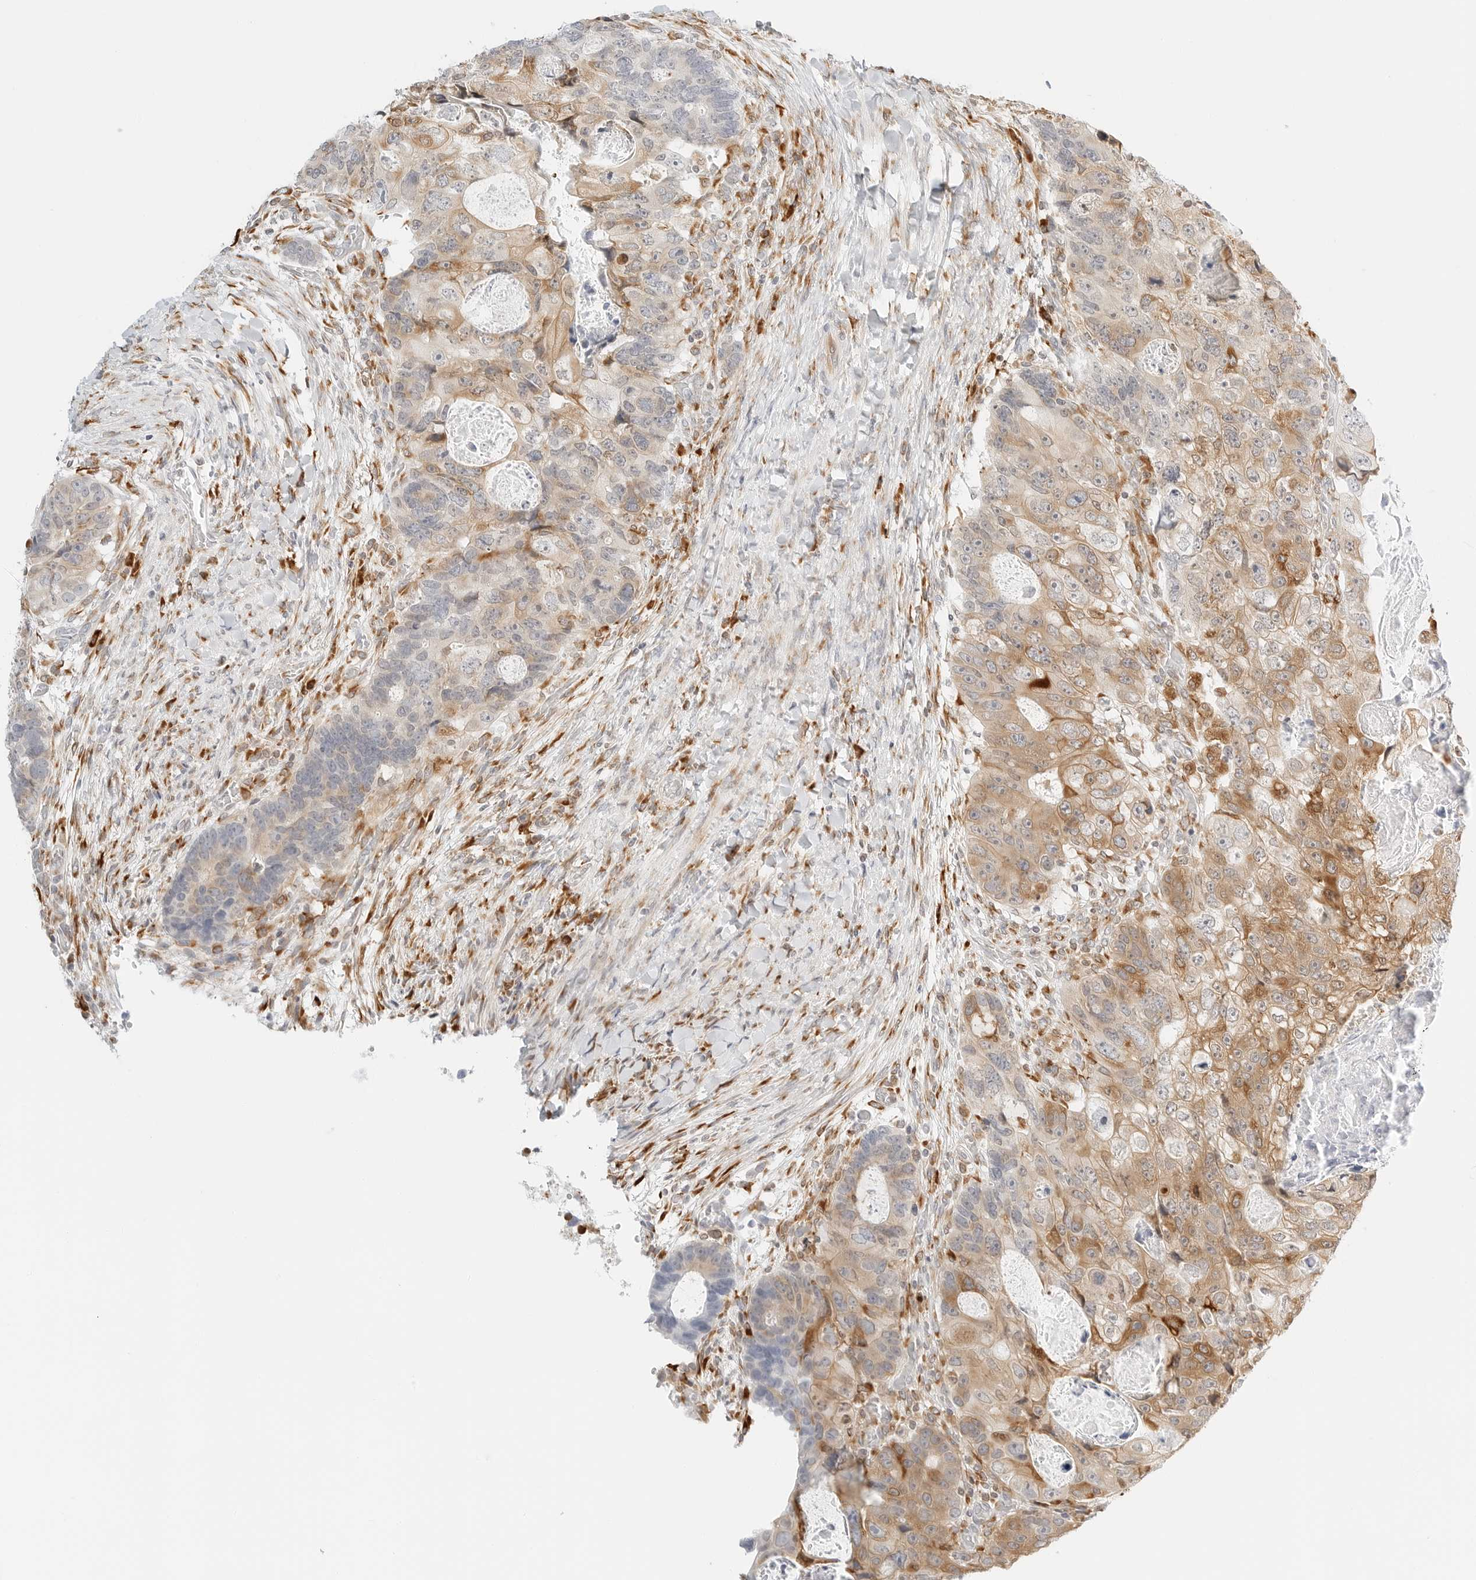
{"staining": {"intensity": "moderate", "quantity": "25%-75%", "location": "cytoplasmic/membranous"}, "tissue": "colorectal cancer", "cell_type": "Tumor cells", "image_type": "cancer", "snomed": [{"axis": "morphology", "description": "Adenocarcinoma, NOS"}, {"axis": "topography", "description": "Rectum"}], "caption": "Adenocarcinoma (colorectal) stained for a protein (brown) reveals moderate cytoplasmic/membranous positive positivity in approximately 25%-75% of tumor cells.", "gene": "THEM4", "patient": {"sex": "male", "age": 59}}